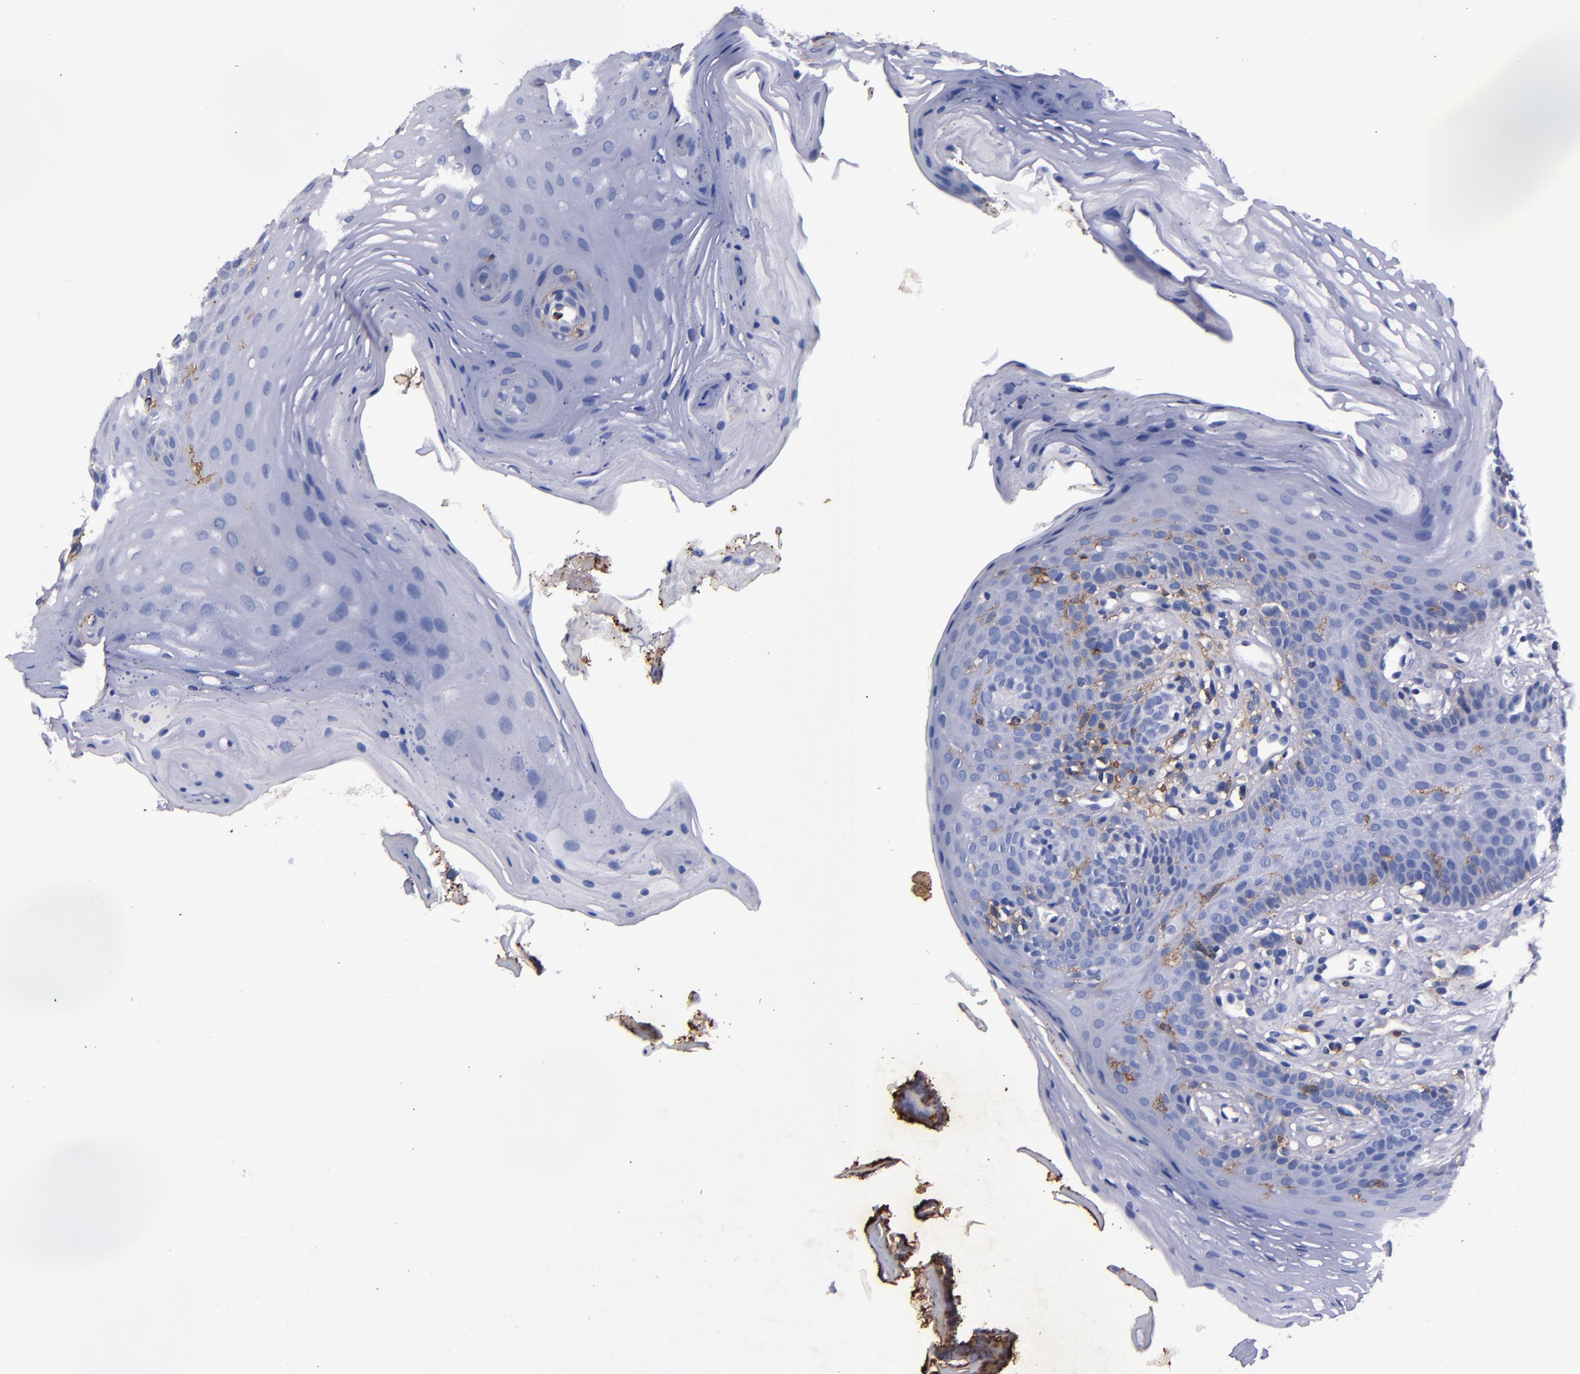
{"staining": {"intensity": "weak", "quantity": "<25%", "location": "cytoplasmic/membranous"}, "tissue": "oral mucosa", "cell_type": "Squamous epithelial cells", "image_type": "normal", "snomed": [{"axis": "morphology", "description": "Normal tissue, NOS"}, {"axis": "topography", "description": "Oral tissue"}], "caption": "Benign oral mucosa was stained to show a protein in brown. There is no significant positivity in squamous epithelial cells.", "gene": "SIRPA", "patient": {"sex": "male", "age": 62}}